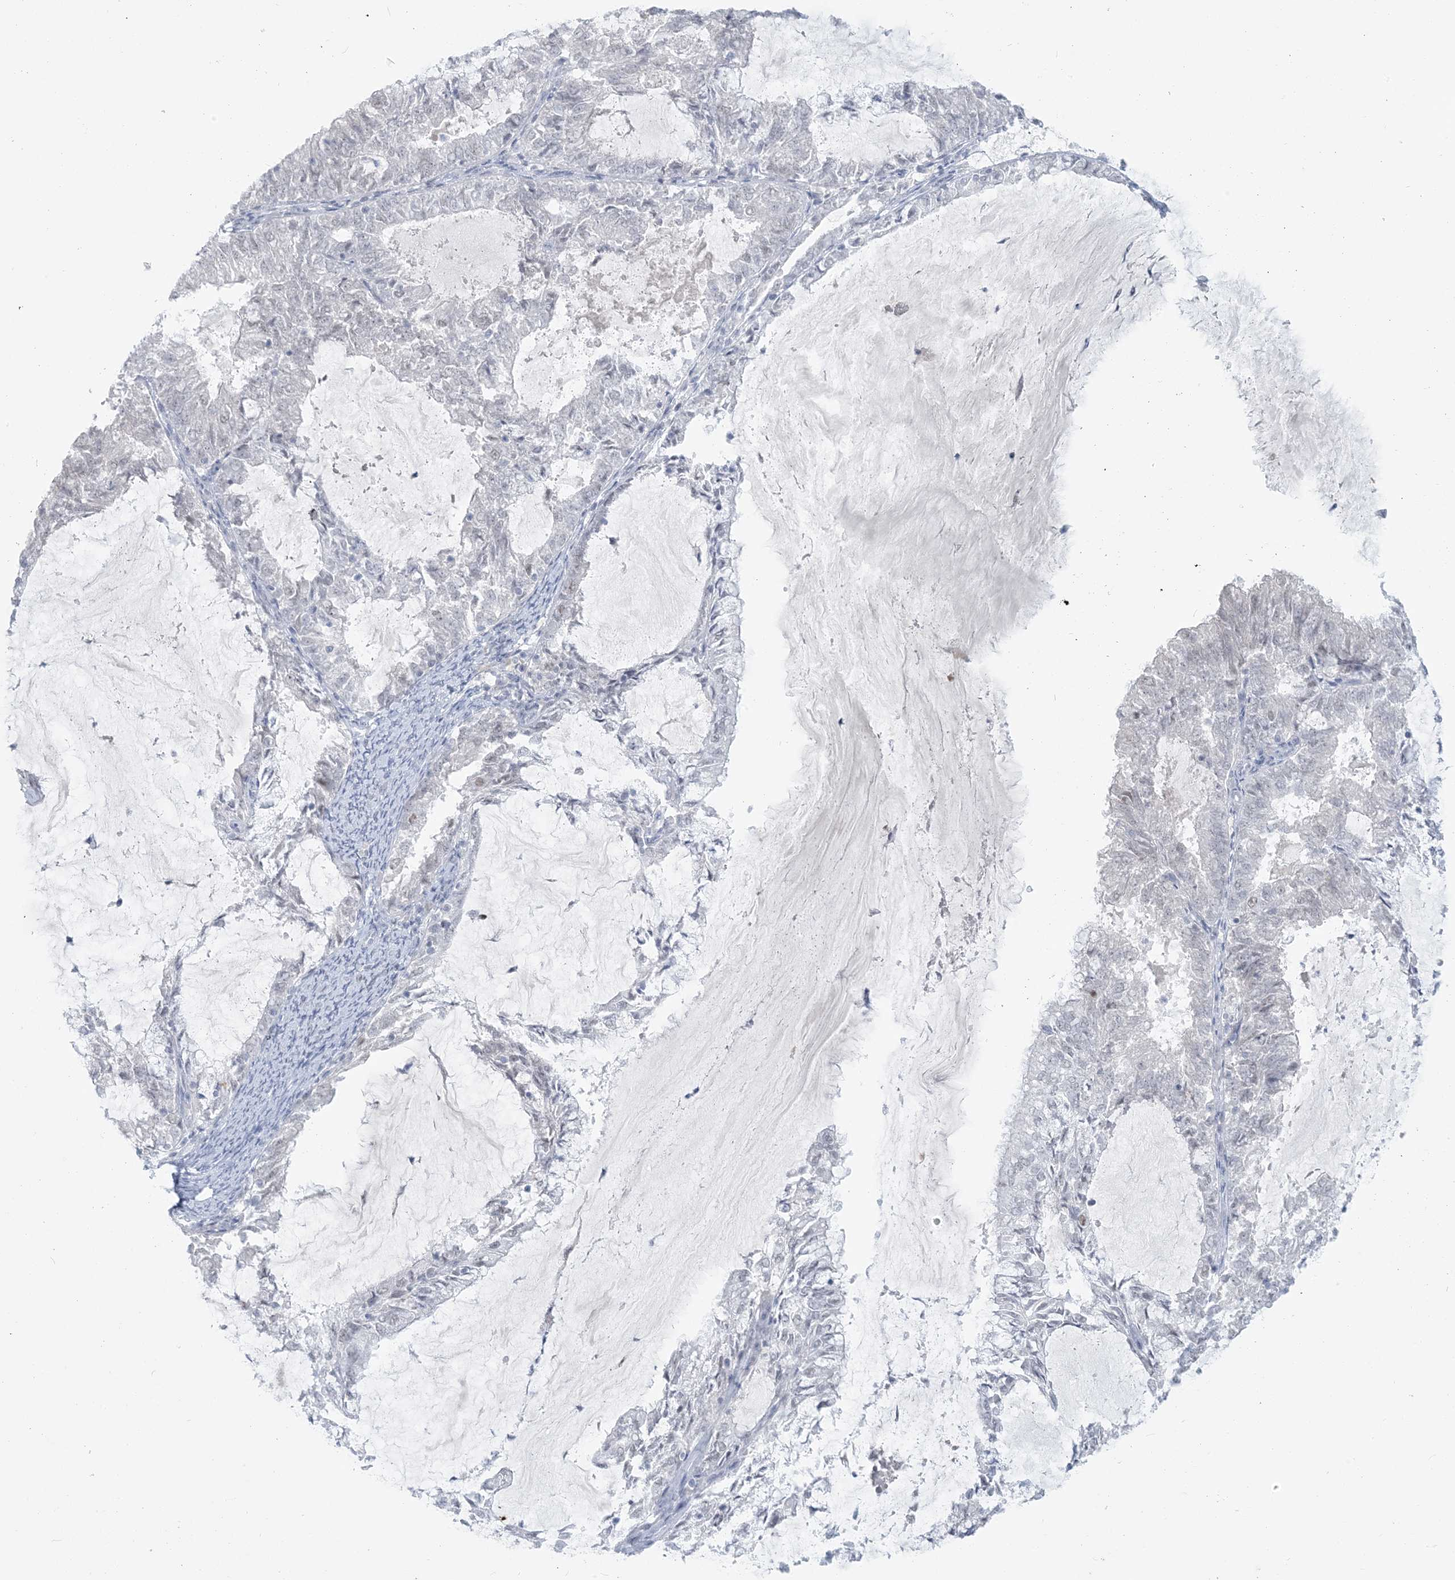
{"staining": {"intensity": "negative", "quantity": "none", "location": "none"}, "tissue": "endometrial cancer", "cell_type": "Tumor cells", "image_type": "cancer", "snomed": [{"axis": "morphology", "description": "Adenocarcinoma, NOS"}, {"axis": "topography", "description": "Endometrium"}], "caption": "Tumor cells are negative for protein expression in human endometrial adenocarcinoma. The staining was performed using DAB (3,3'-diaminobenzidine) to visualize the protein expression in brown, while the nuclei were stained in blue with hematoxylin (Magnification: 20x).", "gene": "SCML1", "patient": {"sex": "female", "age": 57}}